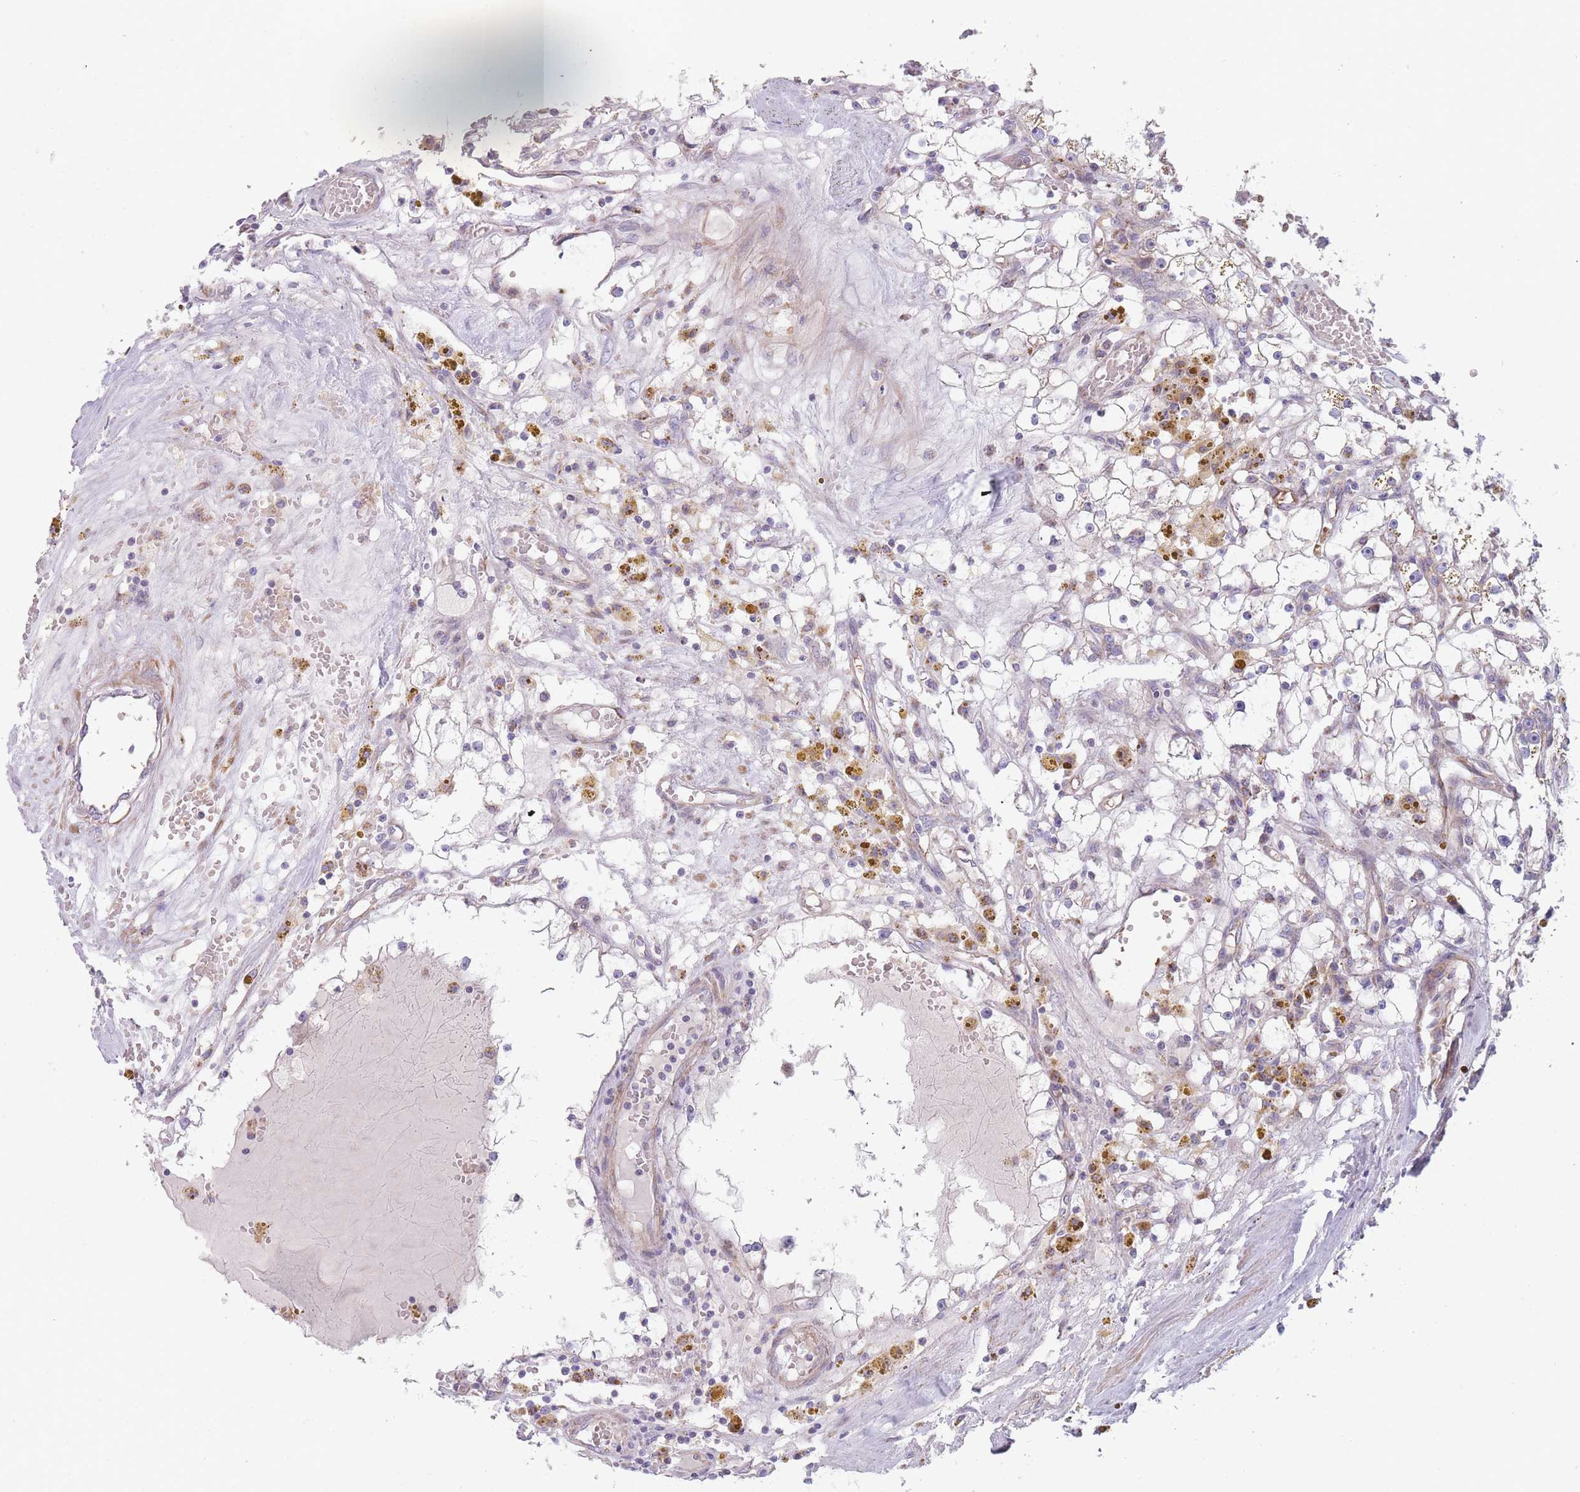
{"staining": {"intensity": "negative", "quantity": "none", "location": "none"}, "tissue": "renal cancer", "cell_type": "Tumor cells", "image_type": "cancer", "snomed": [{"axis": "morphology", "description": "Adenocarcinoma, NOS"}, {"axis": "topography", "description": "Kidney"}], "caption": "Tumor cells are negative for protein expression in human renal adenocarcinoma.", "gene": "SMPD4", "patient": {"sex": "male", "age": 56}}